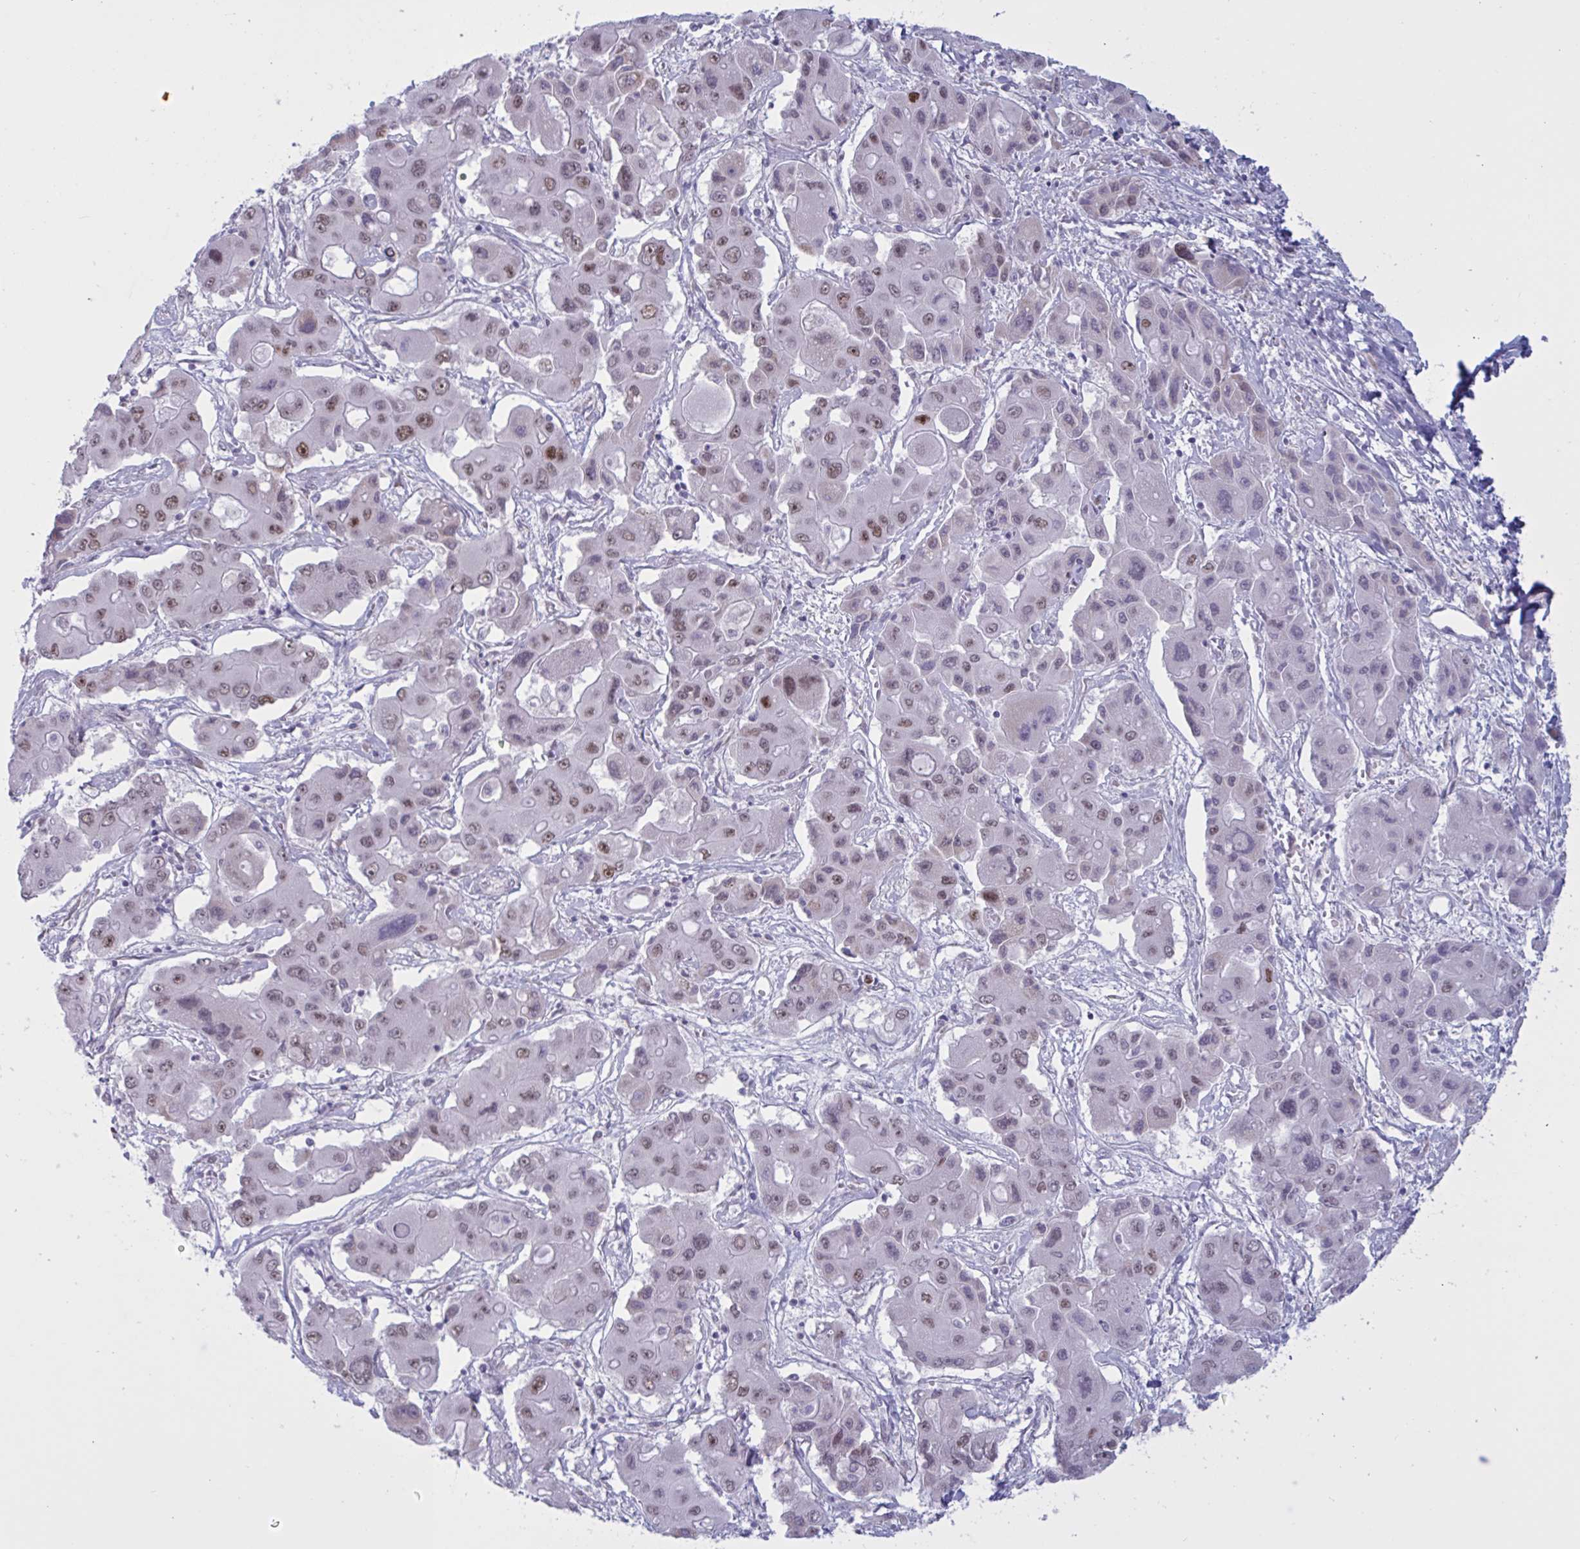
{"staining": {"intensity": "moderate", "quantity": "25%-75%", "location": "nuclear"}, "tissue": "liver cancer", "cell_type": "Tumor cells", "image_type": "cancer", "snomed": [{"axis": "morphology", "description": "Cholangiocarcinoma"}, {"axis": "topography", "description": "Liver"}], "caption": "Immunohistochemistry (IHC) (DAB) staining of liver cancer (cholangiocarcinoma) exhibits moderate nuclear protein expression in approximately 25%-75% of tumor cells.", "gene": "PRMT6", "patient": {"sex": "male", "age": 67}}